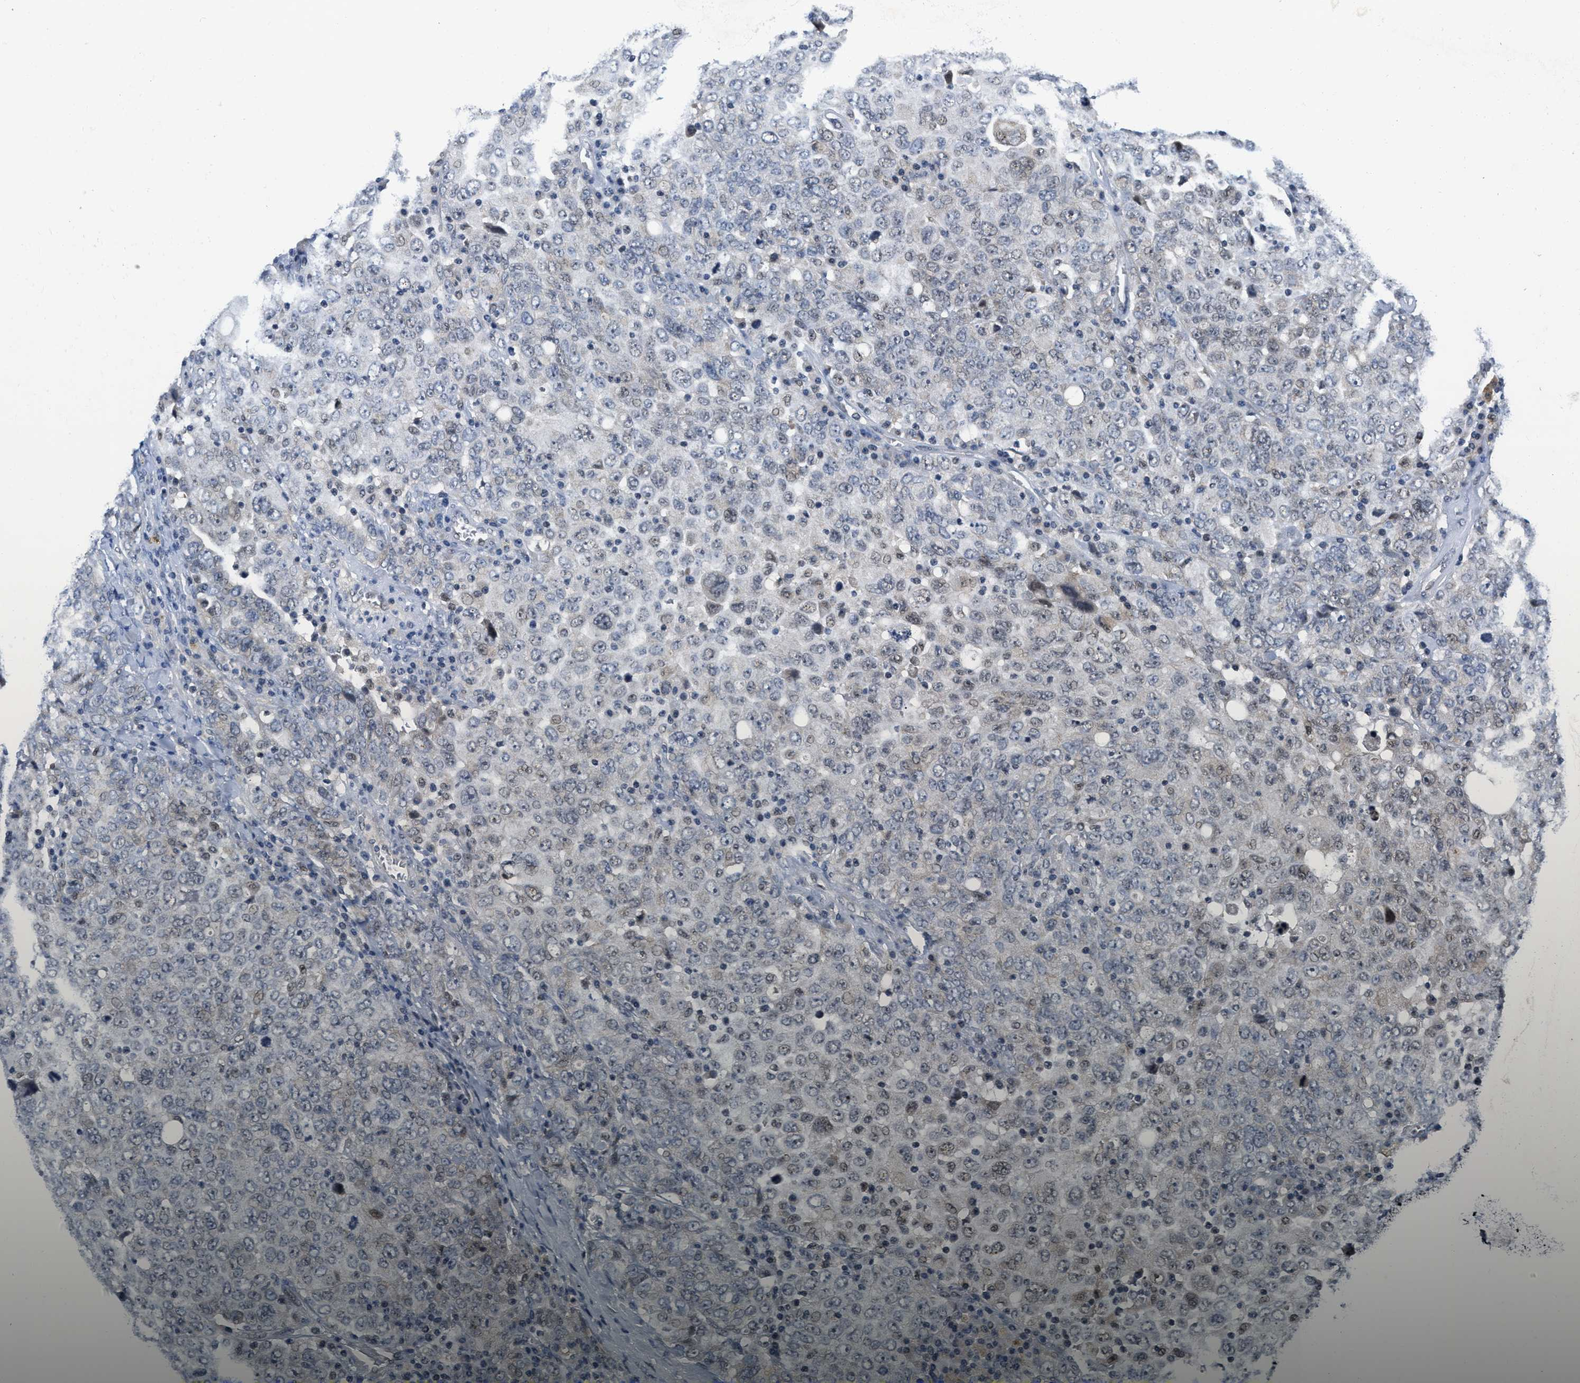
{"staining": {"intensity": "weak", "quantity": "<25%", "location": "nuclear"}, "tissue": "ovarian cancer", "cell_type": "Tumor cells", "image_type": "cancer", "snomed": [{"axis": "morphology", "description": "Carcinoma, endometroid"}, {"axis": "topography", "description": "Ovary"}], "caption": "Ovarian endometroid carcinoma stained for a protein using IHC reveals no expression tumor cells.", "gene": "VIP", "patient": {"sex": "female", "age": 62}}